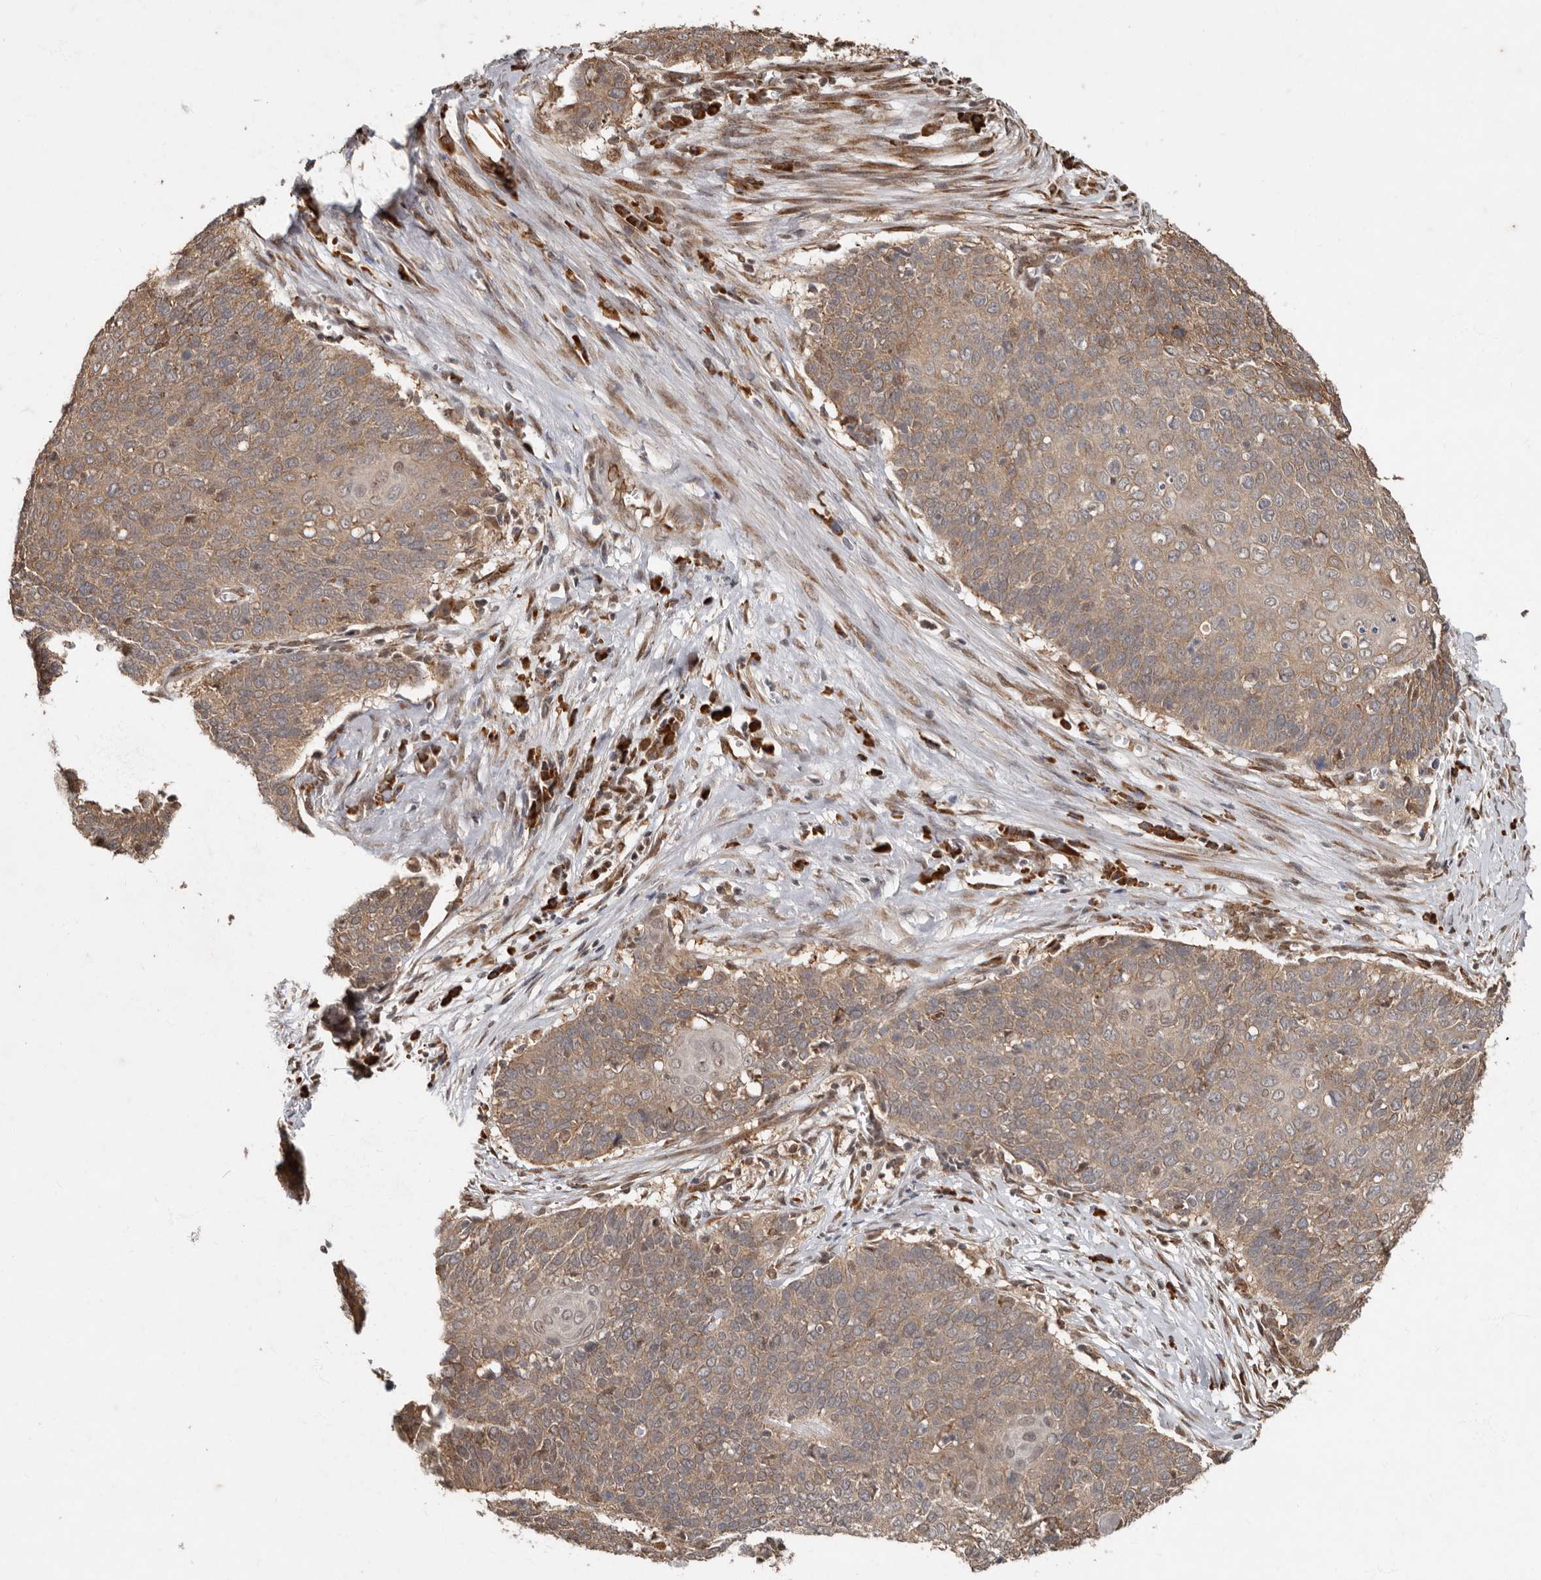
{"staining": {"intensity": "moderate", "quantity": ">75%", "location": "cytoplasmic/membranous"}, "tissue": "cervical cancer", "cell_type": "Tumor cells", "image_type": "cancer", "snomed": [{"axis": "morphology", "description": "Squamous cell carcinoma, NOS"}, {"axis": "topography", "description": "Cervix"}], "caption": "Immunohistochemical staining of human cervical cancer reveals medium levels of moderate cytoplasmic/membranous protein positivity in about >75% of tumor cells. (DAB (3,3'-diaminobenzidine) IHC, brown staining for protein, blue staining for nuclei).", "gene": "LRGUK", "patient": {"sex": "female", "age": 39}}